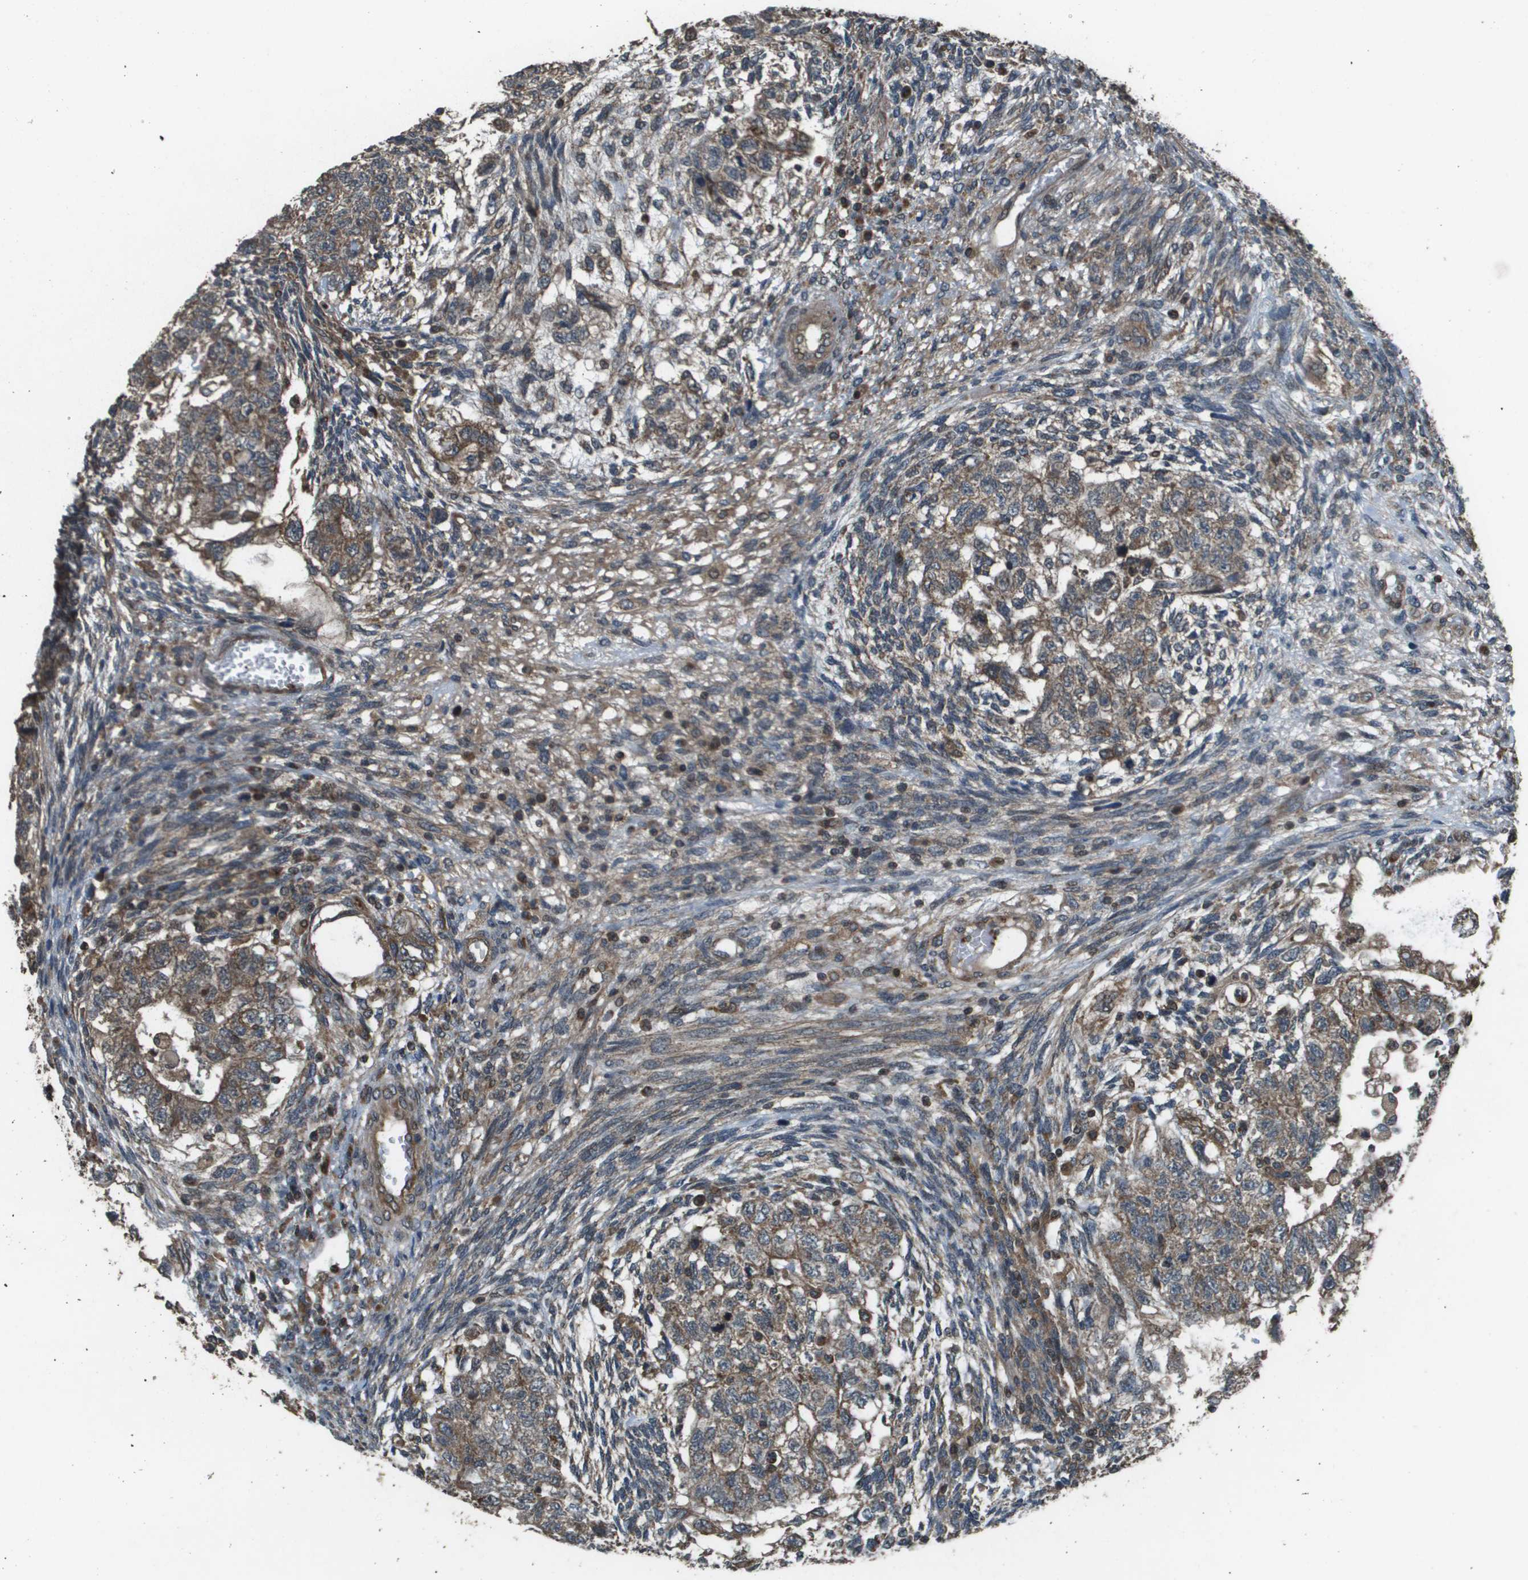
{"staining": {"intensity": "moderate", "quantity": ">75%", "location": "cytoplasmic/membranous"}, "tissue": "testis cancer", "cell_type": "Tumor cells", "image_type": "cancer", "snomed": [{"axis": "morphology", "description": "Normal tissue, NOS"}, {"axis": "morphology", "description": "Carcinoma, Embryonal, NOS"}, {"axis": "topography", "description": "Testis"}], "caption": "Testis cancer stained for a protein (brown) reveals moderate cytoplasmic/membranous positive positivity in about >75% of tumor cells.", "gene": "PLPBP", "patient": {"sex": "male", "age": 36}}